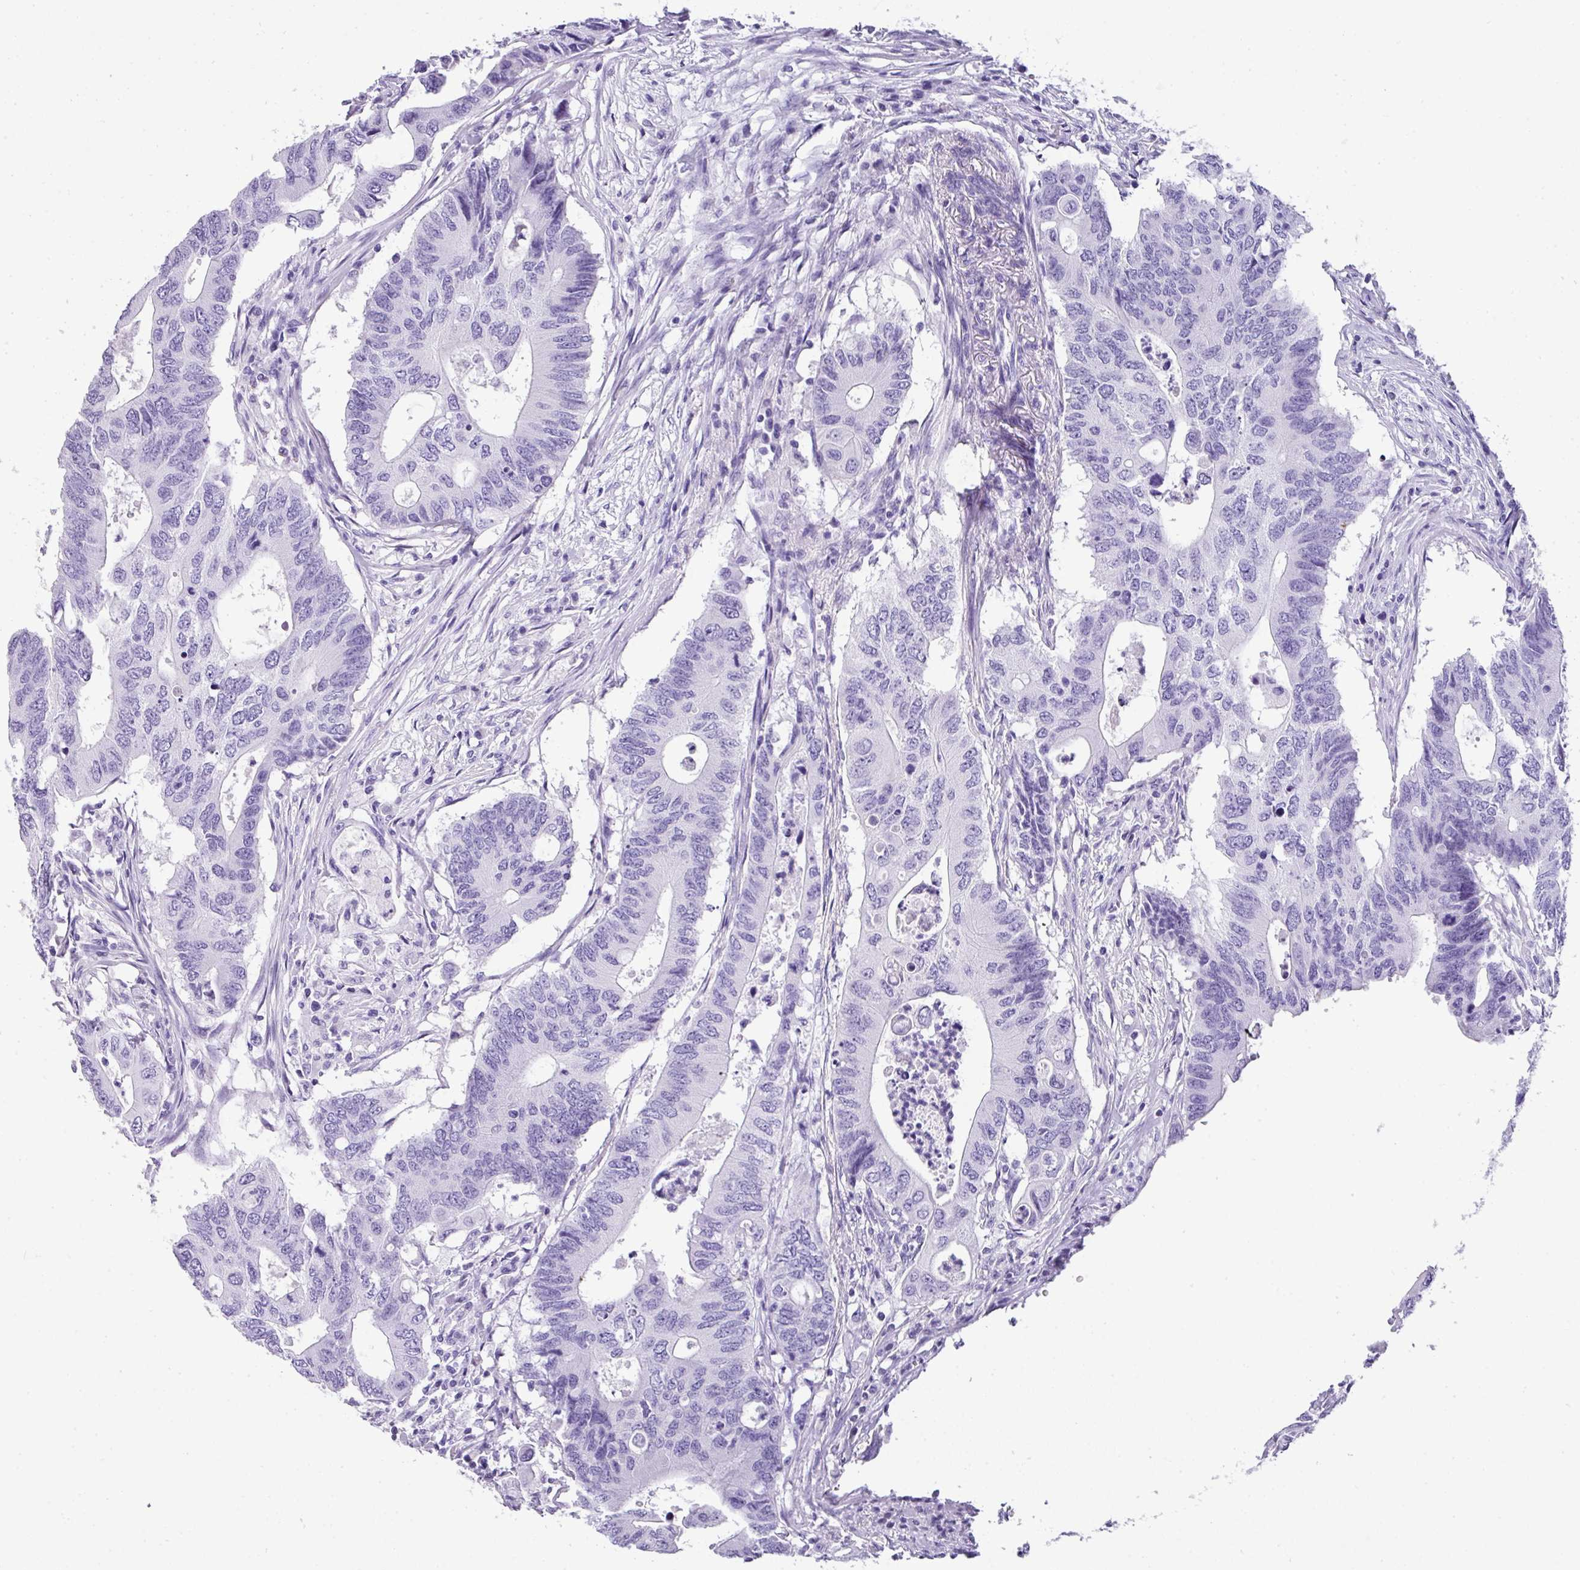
{"staining": {"intensity": "negative", "quantity": "none", "location": "none"}, "tissue": "colorectal cancer", "cell_type": "Tumor cells", "image_type": "cancer", "snomed": [{"axis": "morphology", "description": "Adenocarcinoma, NOS"}, {"axis": "topography", "description": "Colon"}], "caption": "Human colorectal cancer stained for a protein using immunohistochemistry (IHC) exhibits no staining in tumor cells.", "gene": "MUC21", "patient": {"sex": "male", "age": 71}}